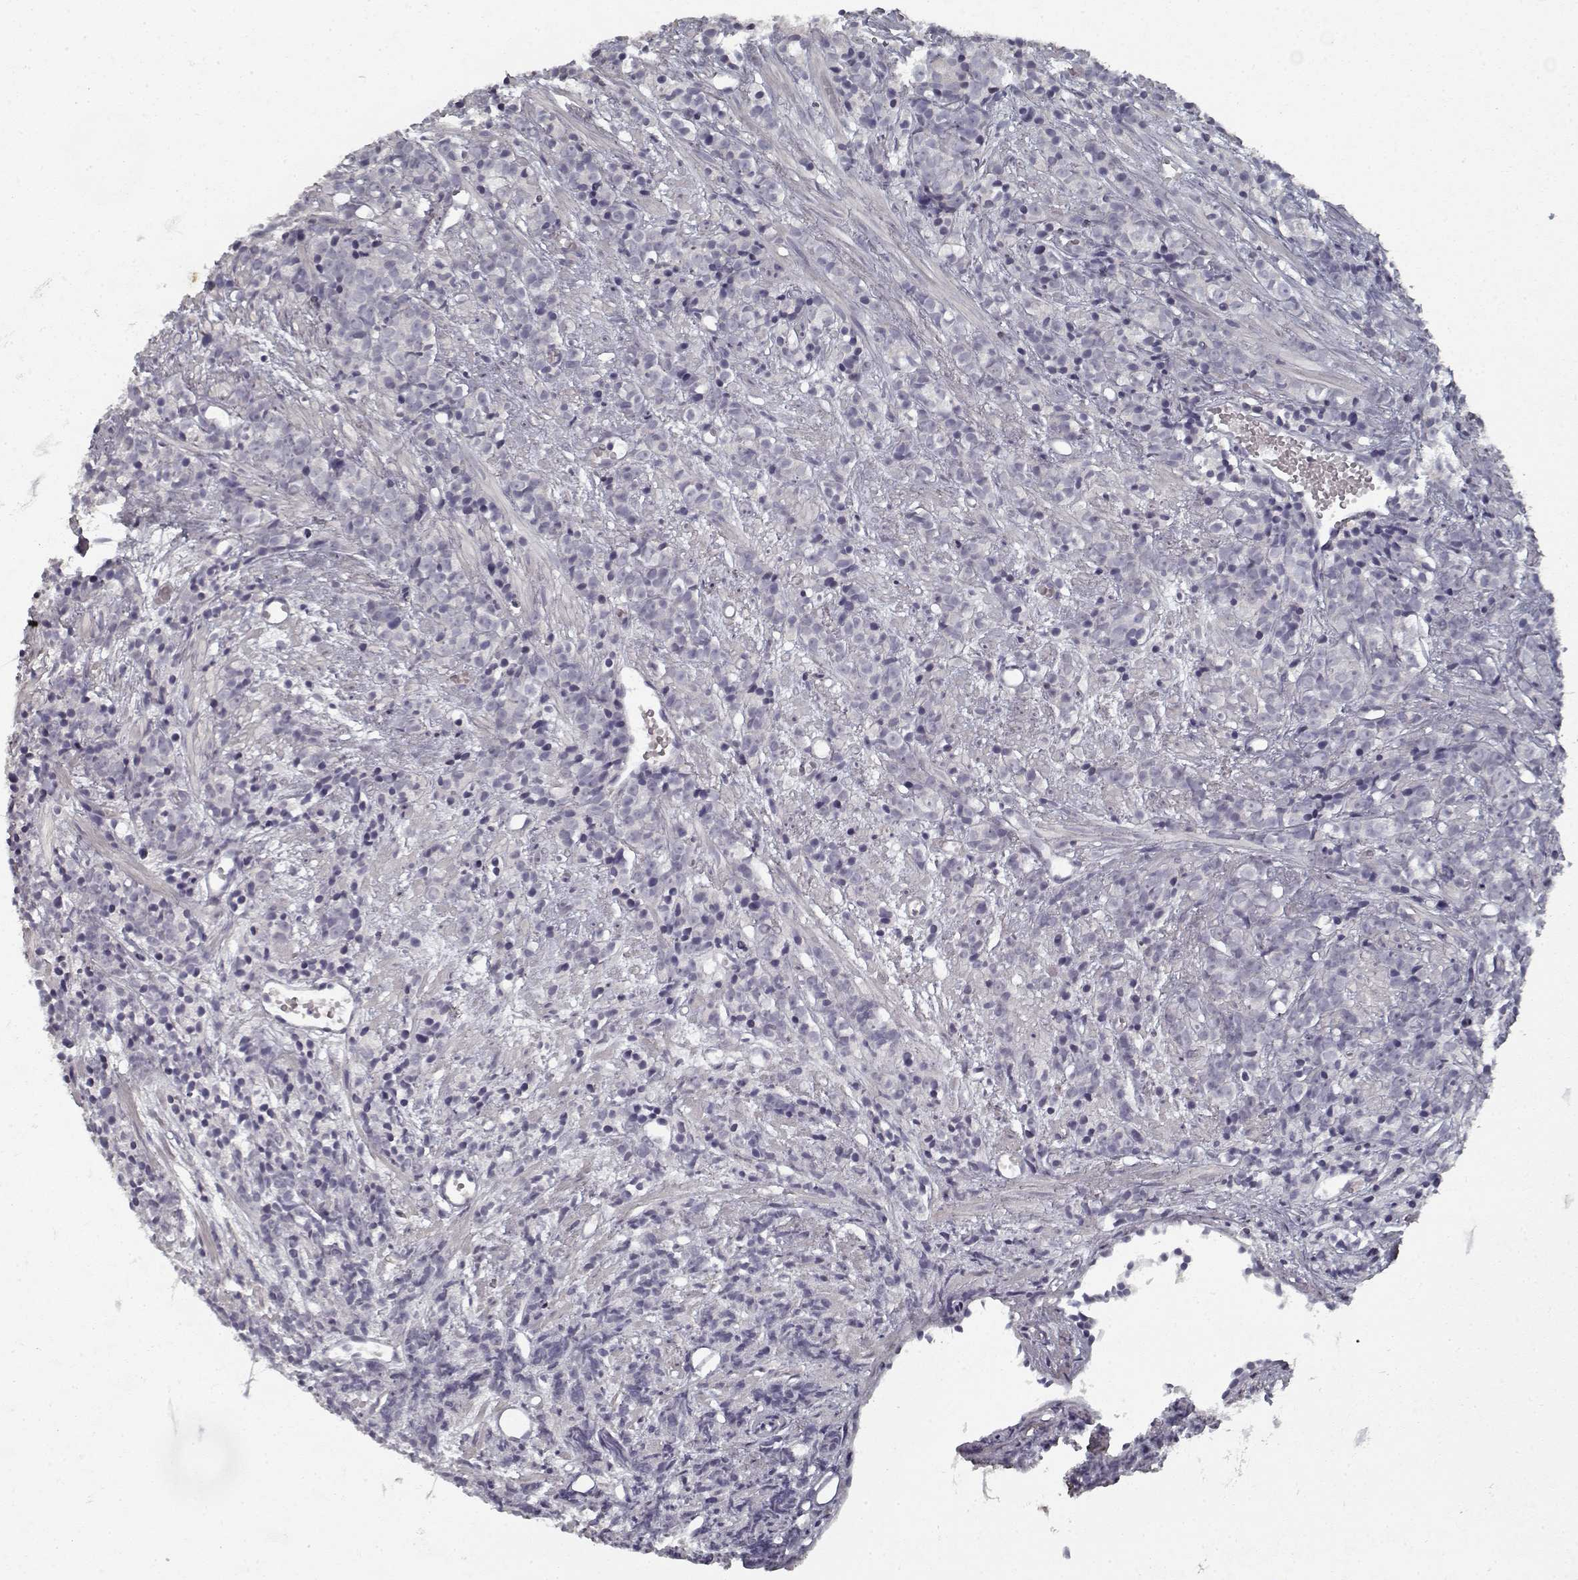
{"staining": {"intensity": "negative", "quantity": "none", "location": "none"}, "tissue": "prostate cancer", "cell_type": "Tumor cells", "image_type": "cancer", "snomed": [{"axis": "morphology", "description": "Adenocarcinoma, High grade"}, {"axis": "topography", "description": "Prostate"}], "caption": "This is an IHC histopathology image of human prostate adenocarcinoma (high-grade). There is no staining in tumor cells.", "gene": "GAD2", "patient": {"sex": "male", "age": 81}}